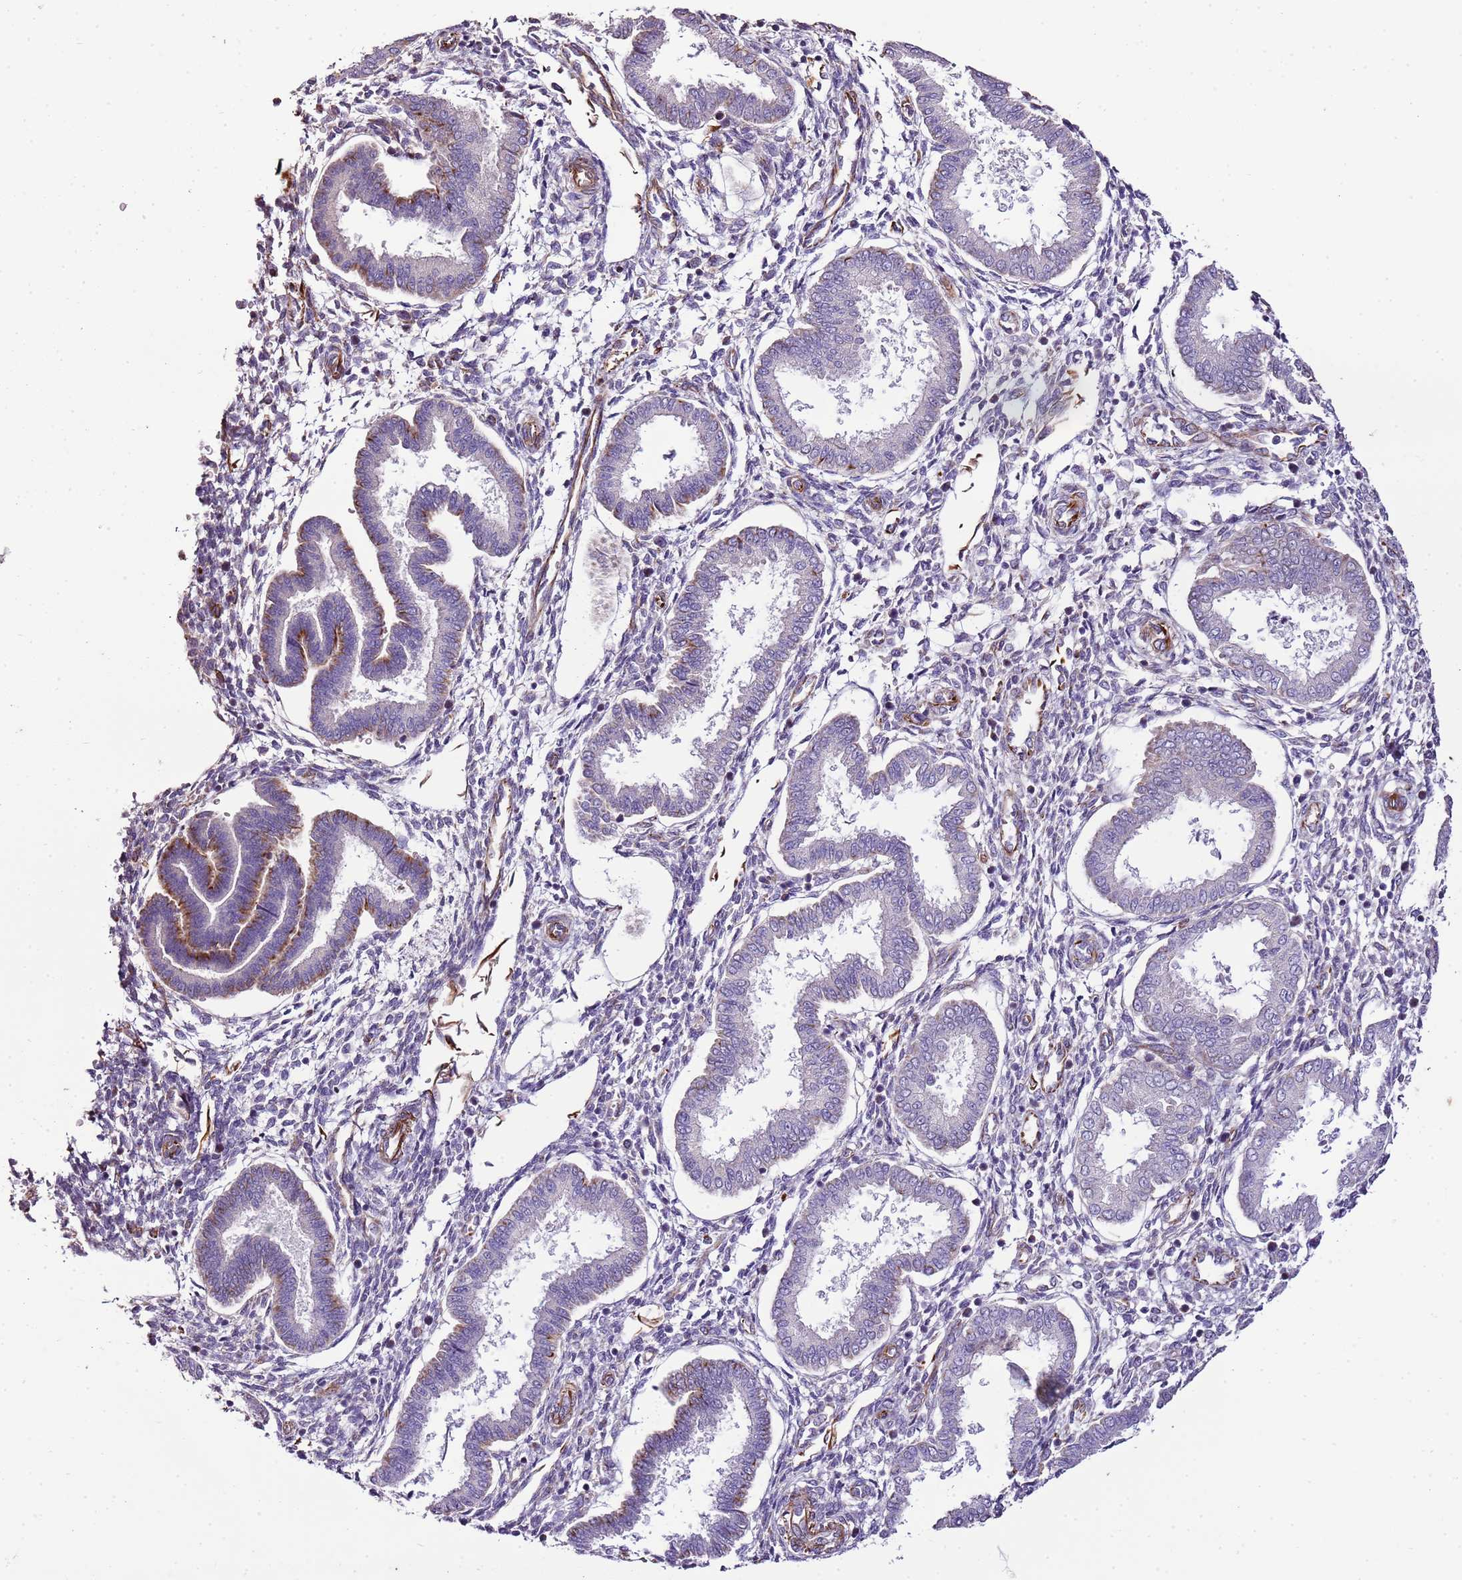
{"staining": {"intensity": "moderate", "quantity": "<25%", "location": "cytoplasmic/membranous"}, "tissue": "endometrium", "cell_type": "Cells in endometrial stroma", "image_type": "normal", "snomed": [{"axis": "morphology", "description": "Normal tissue, NOS"}, {"axis": "topography", "description": "Endometrium"}], "caption": "IHC of unremarkable human endometrium displays low levels of moderate cytoplasmic/membranous staining in approximately <25% of cells in endometrial stroma. (Stains: DAB in brown, nuclei in blue, Microscopy: brightfield microscopy at high magnification).", "gene": "ZNF786", "patient": {"sex": "female", "age": 24}}